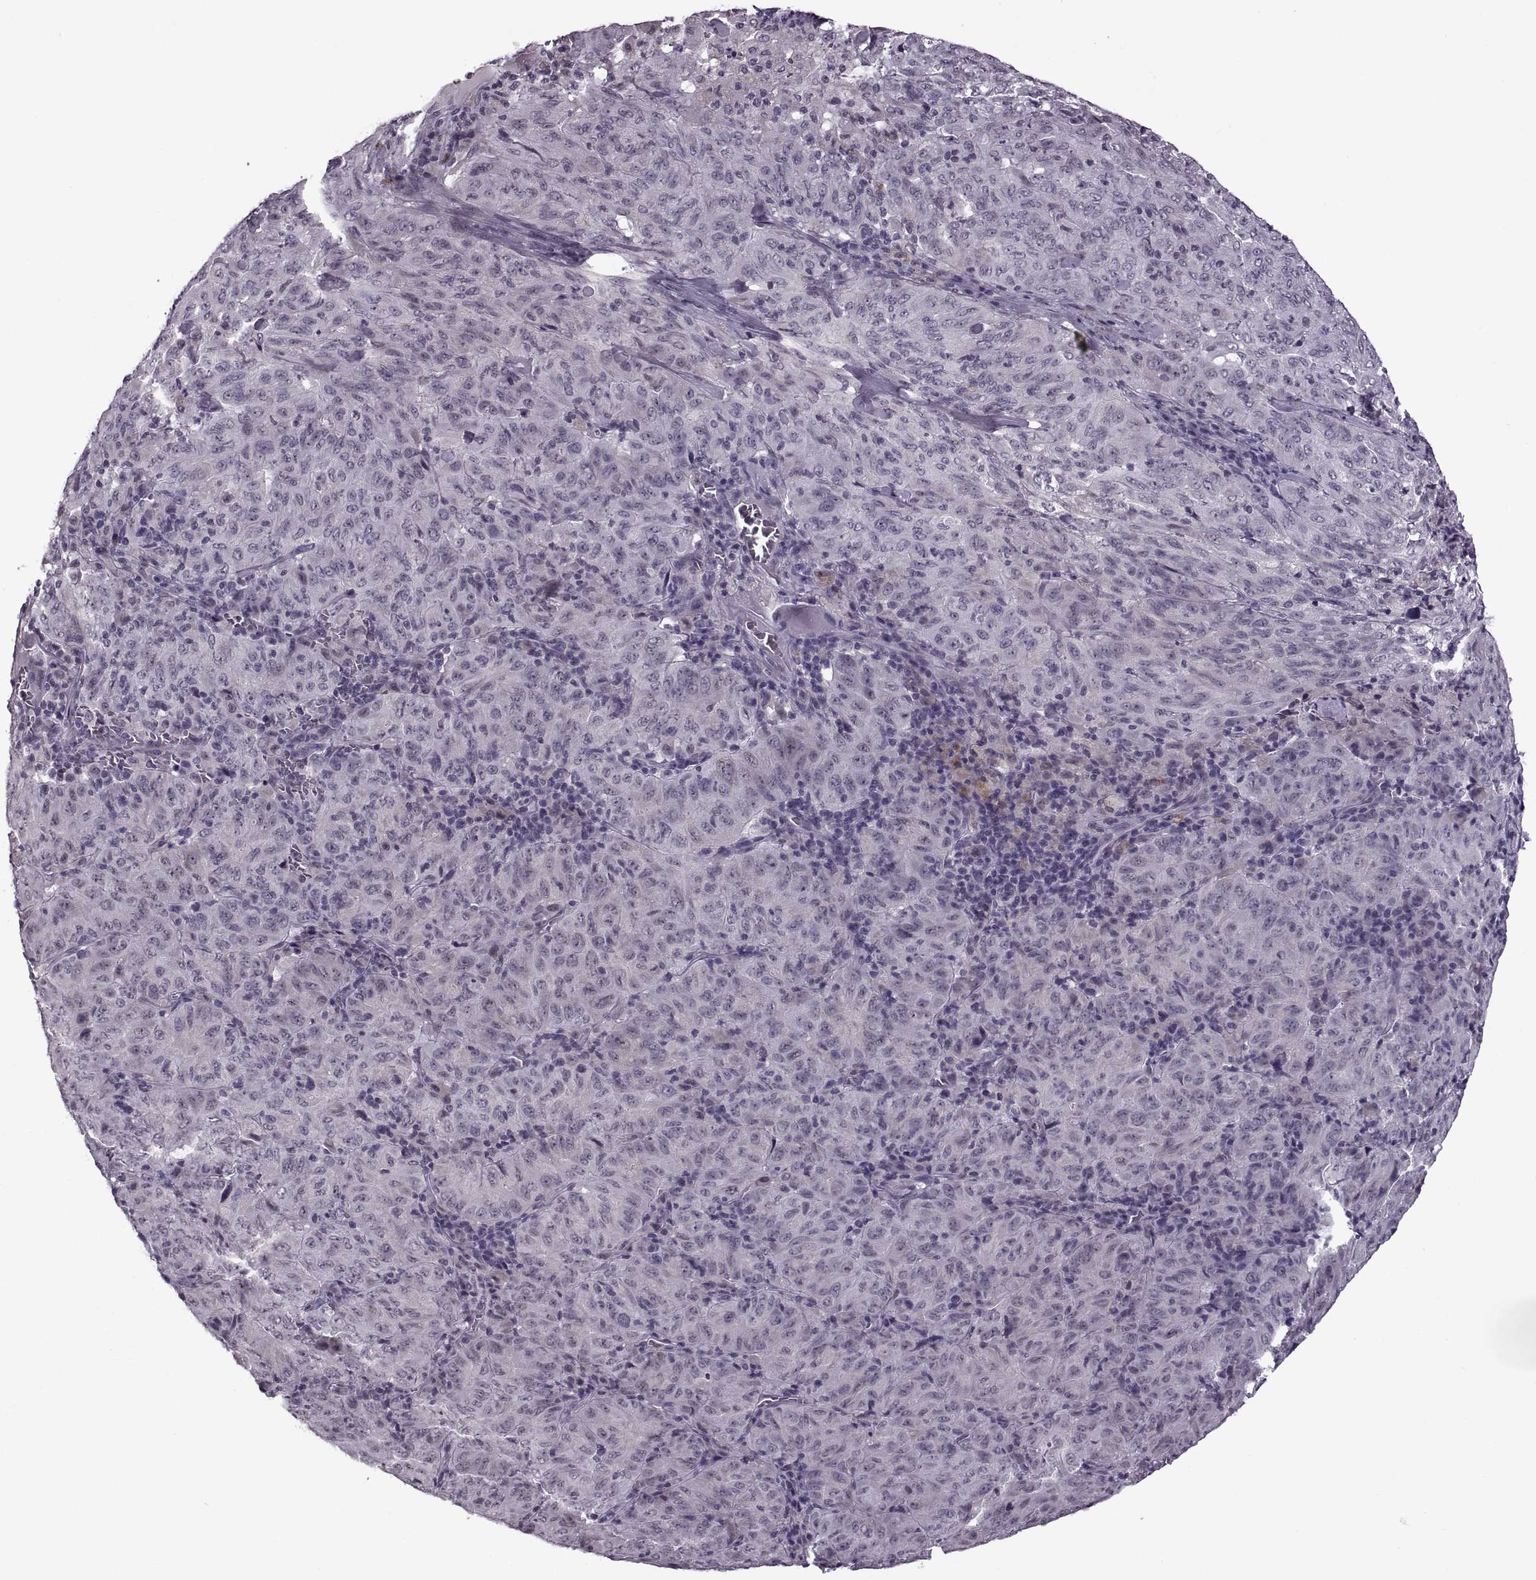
{"staining": {"intensity": "negative", "quantity": "none", "location": "none"}, "tissue": "pancreatic cancer", "cell_type": "Tumor cells", "image_type": "cancer", "snomed": [{"axis": "morphology", "description": "Adenocarcinoma, NOS"}, {"axis": "topography", "description": "Pancreas"}], "caption": "IHC of human pancreatic cancer (adenocarcinoma) exhibits no positivity in tumor cells.", "gene": "PRSS37", "patient": {"sex": "male", "age": 63}}